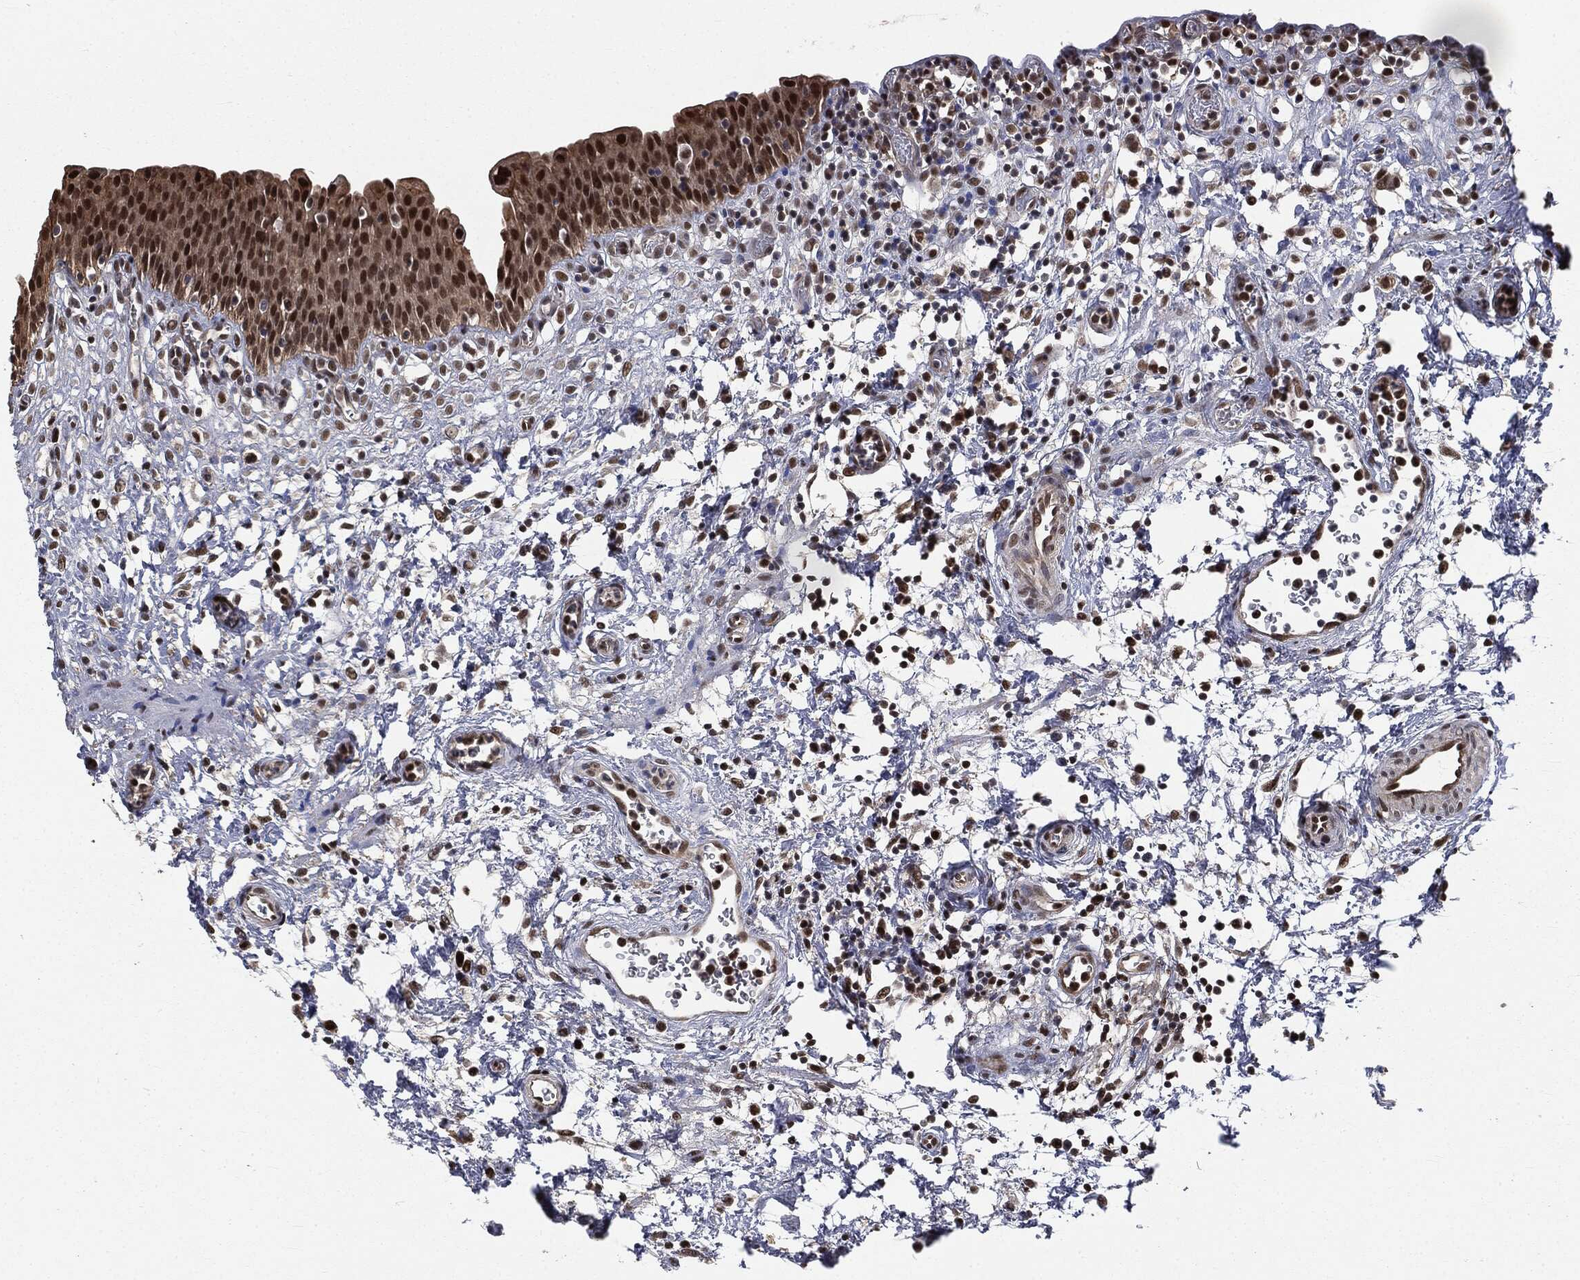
{"staining": {"intensity": "strong", "quantity": "25%-75%", "location": "nuclear"}, "tissue": "urinary bladder", "cell_type": "Urothelial cells", "image_type": "normal", "snomed": [{"axis": "morphology", "description": "Normal tissue, NOS"}, {"axis": "topography", "description": "Urinary bladder"}], "caption": "Normal urinary bladder shows strong nuclear expression in about 25%-75% of urothelial cells, visualized by immunohistochemistry. The protein of interest is stained brown, and the nuclei are stained in blue (DAB IHC with brightfield microscopy, high magnification).", "gene": "SHLD2", "patient": {"sex": "male", "age": 37}}